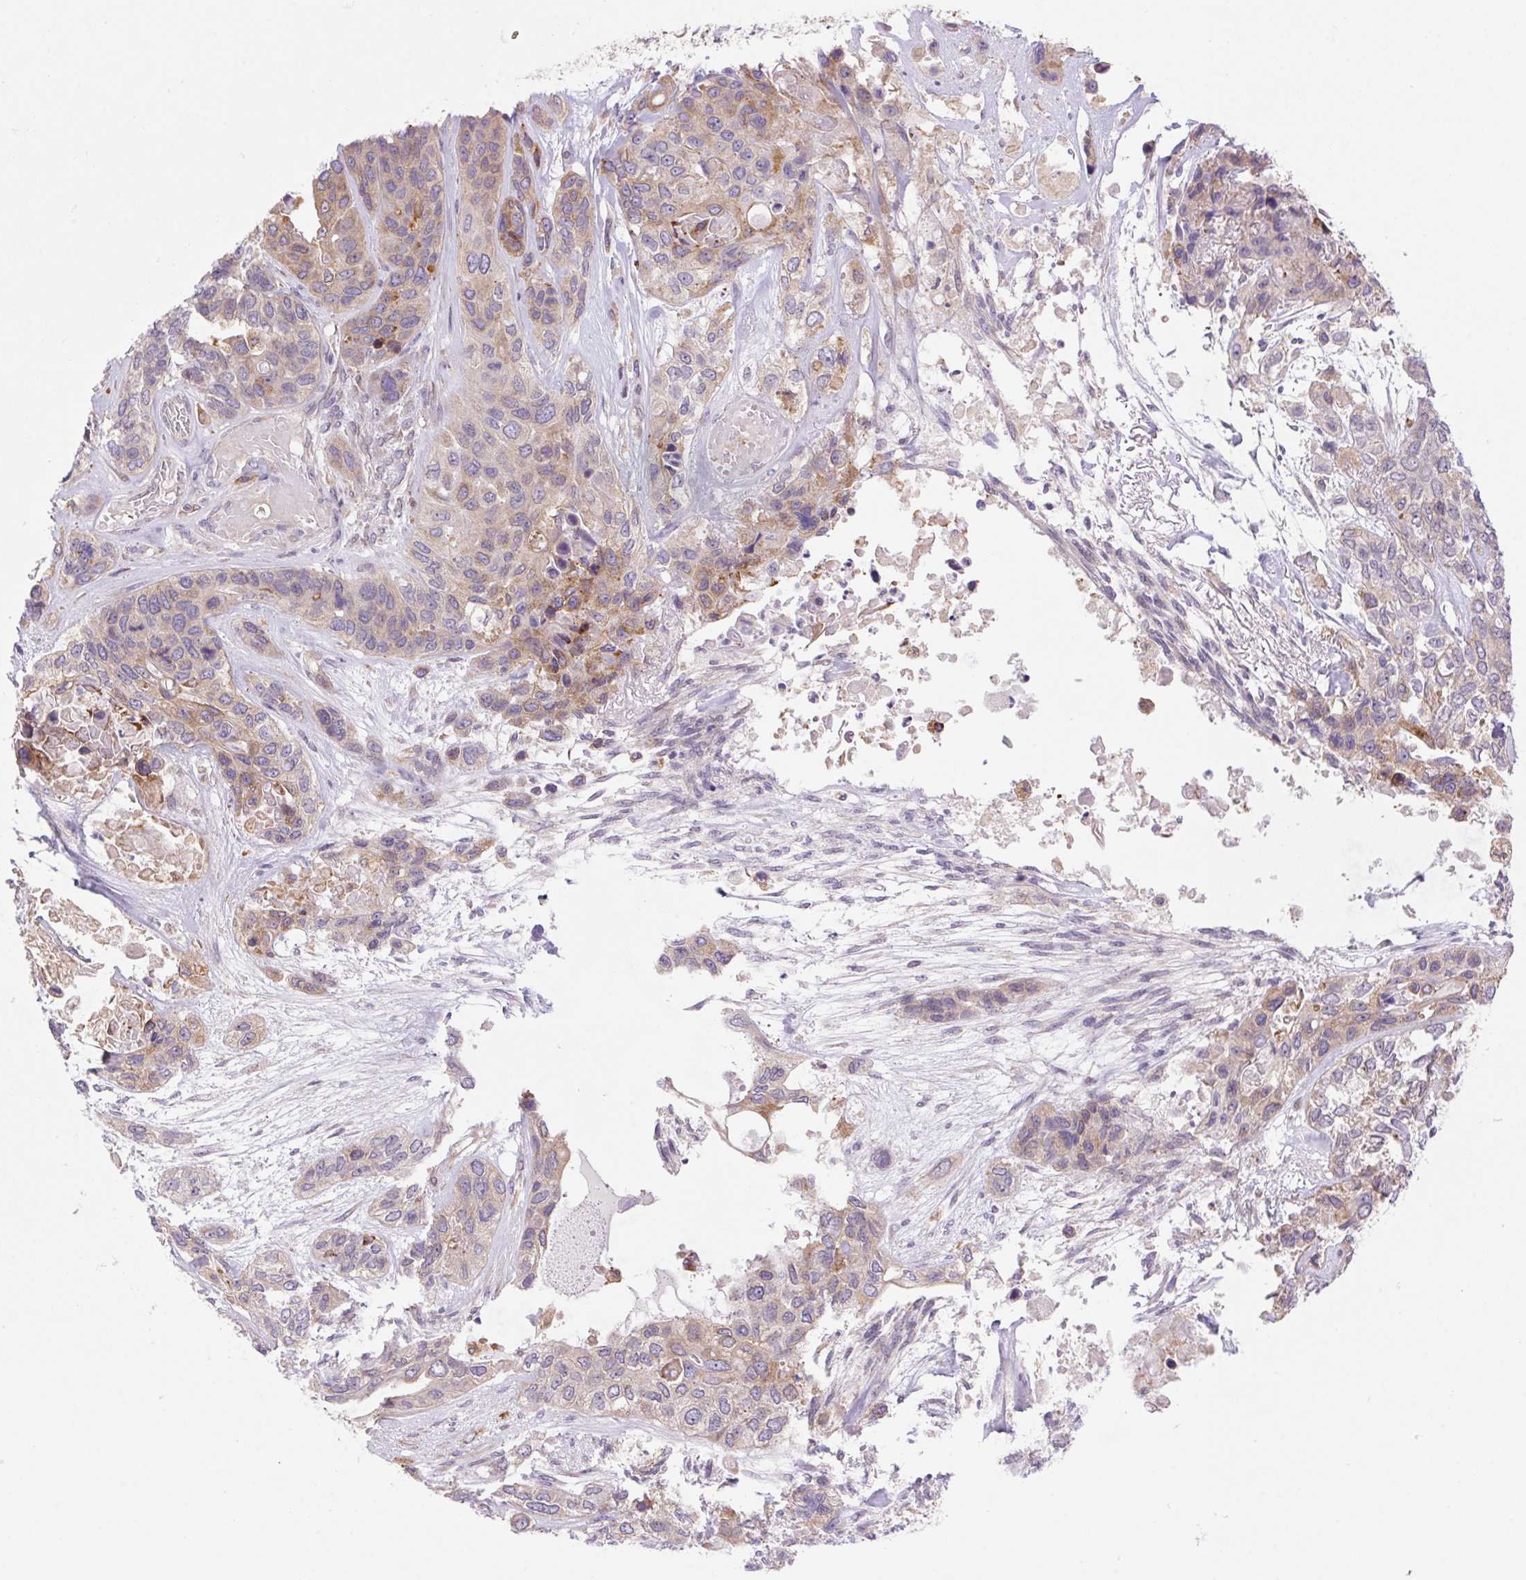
{"staining": {"intensity": "weak", "quantity": "25%-75%", "location": "cytoplasmic/membranous"}, "tissue": "lung cancer", "cell_type": "Tumor cells", "image_type": "cancer", "snomed": [{"axis": "morphology", "description": "Squamous cell carcinoma, NOS"}, {"axis": "topography", "description": "Lung"}], "caption": "Squamous cell carcinoma (lung) stained with a protein marker shows weak staining in tumor cells.", "gene": "KLHL20", "patient": {"sex": "female", "age": 70}}